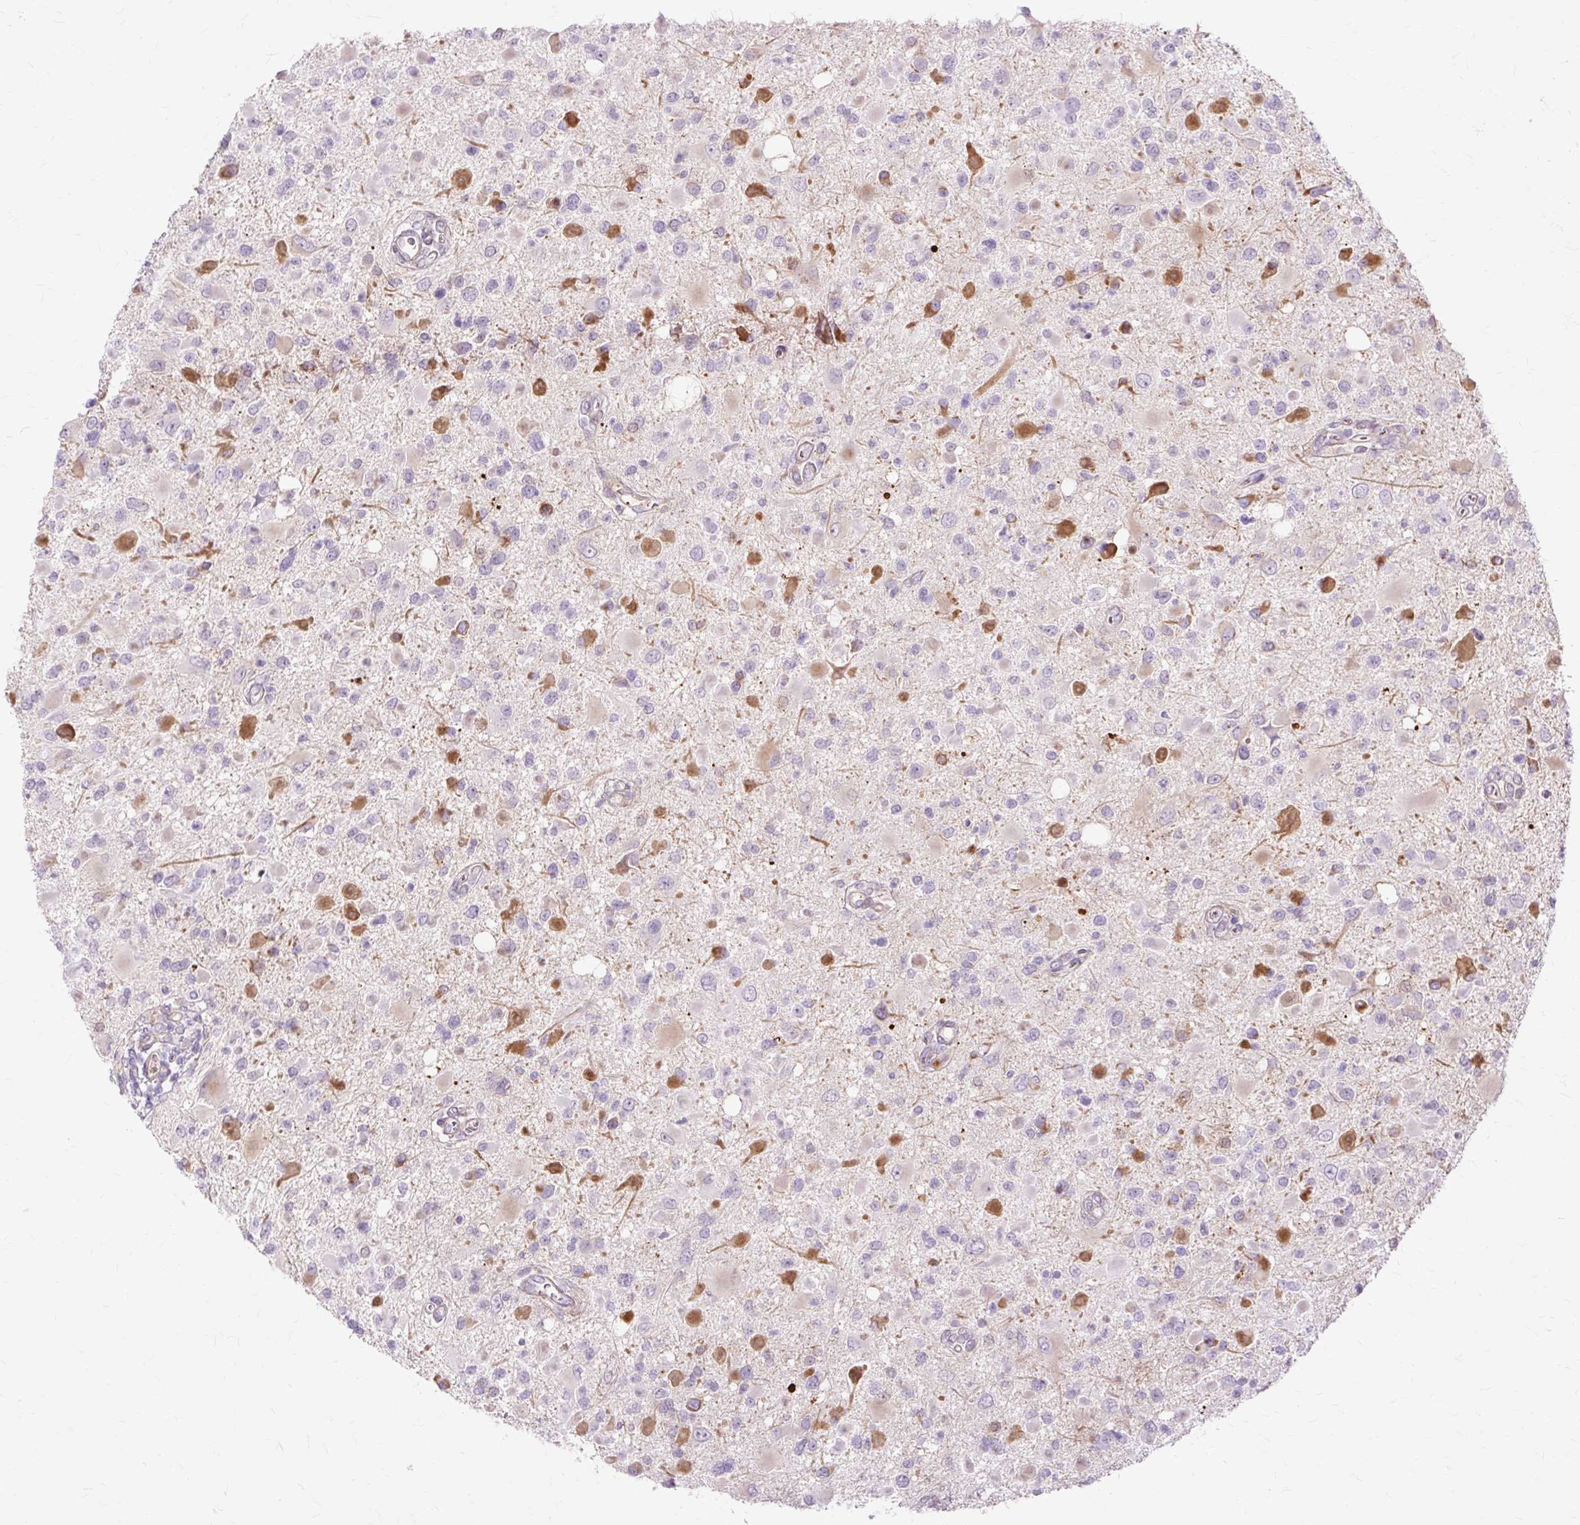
{"staining": {"intensity": "moderate", "quantity": "<25%", "location": "cytoplasmic/membranous"}, "tissue": "glioma", "cell_type": "Tumor cells", "image_type": "cancer", "snomed": [{"axis": "morphology", "description": "Glioma, malignant, High grade"}, {"axis": "topography", "description": "Brain"}], "caption": "A photomicrograph of human glioma stained for a protein shows moderate cytoplasmic/membranous brown staining in tumor cells.", "gene": "DCTN4", "patient": {"sex": "male", "age": 53}}